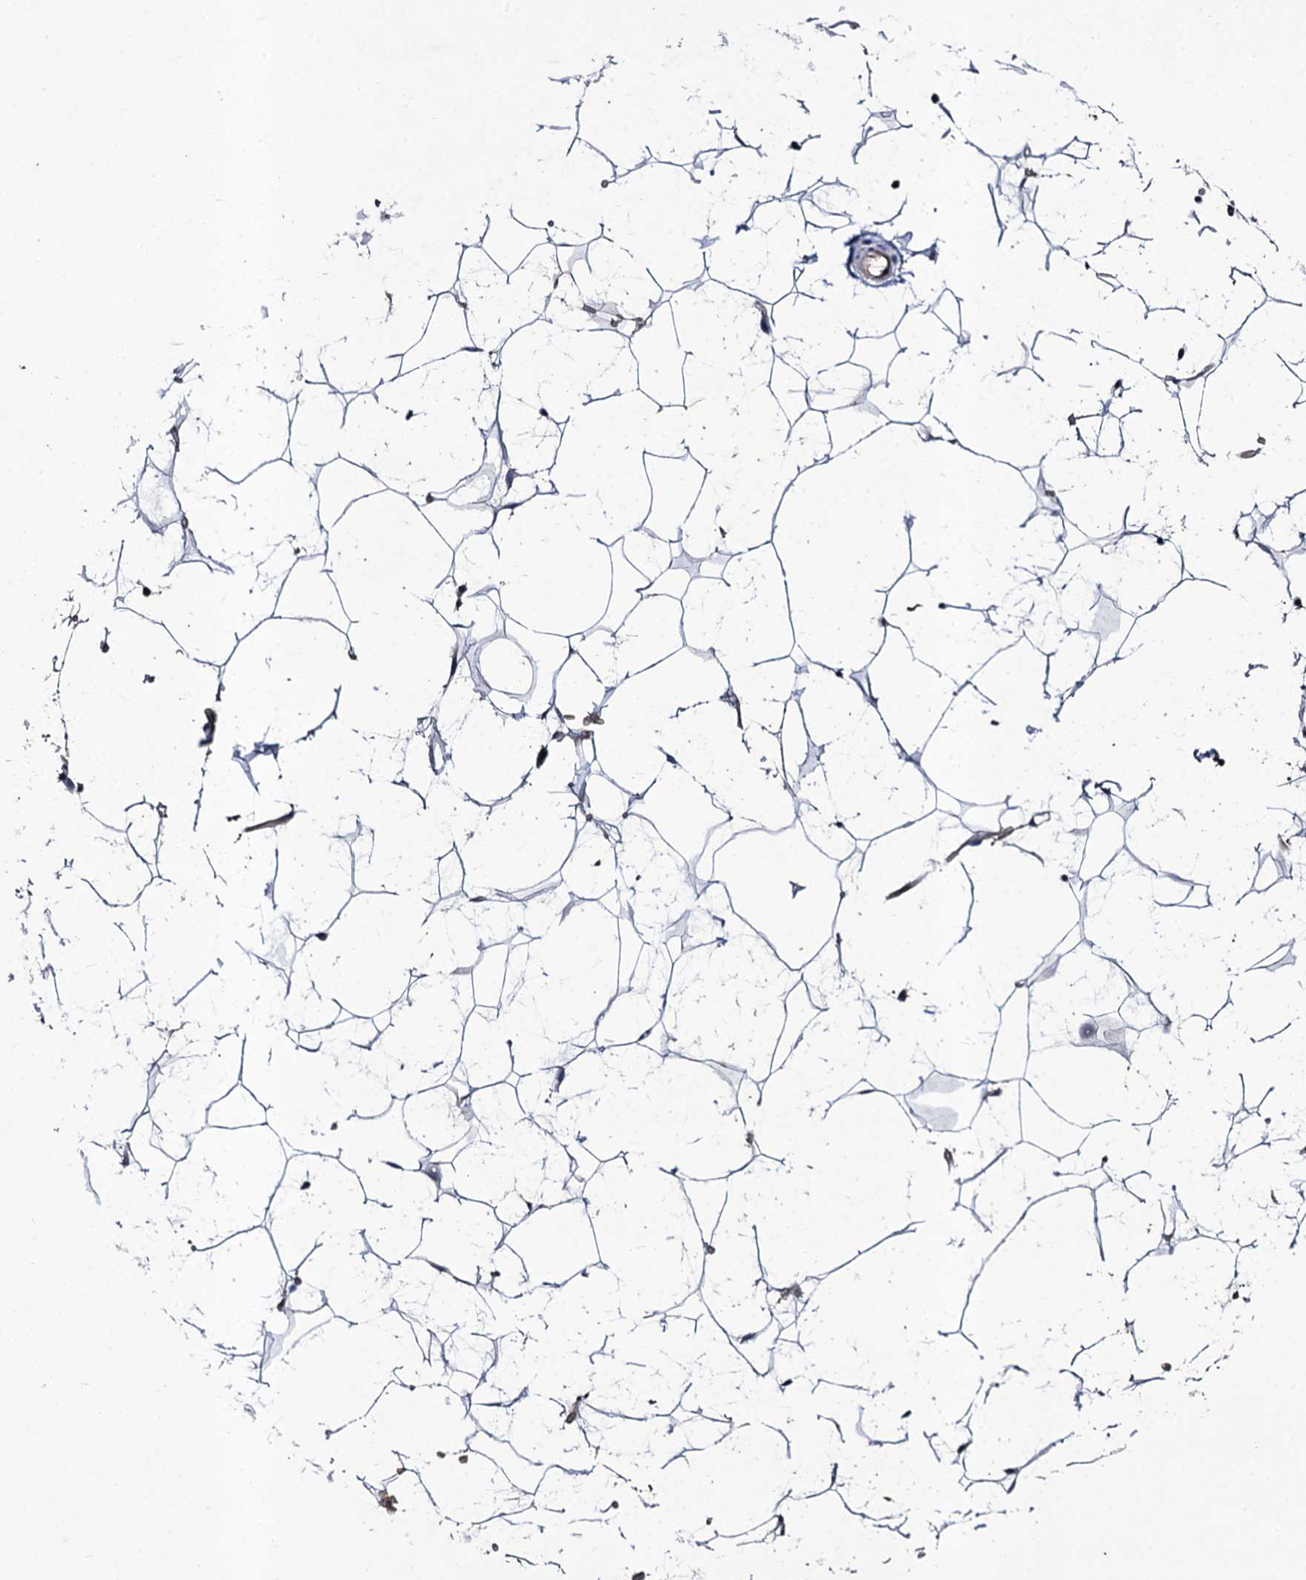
{"staining": {"intensity": "negative", "quantity": "none", "location": "none"}, "tissue": "adipose tissue", "cell_type": "Adipocytes", "image_type": "normal", "snomed": [{"axis": "morphology", "description": "Normal tissue, NOS"}, {"axis": "topography", "description": "Breast"}], "caption": "The histopathology image exhibits no significant staining in adipocytes of adipose tissue.", "gene": "LRRC28", "patient": {"sex": "female", "age": 26}}